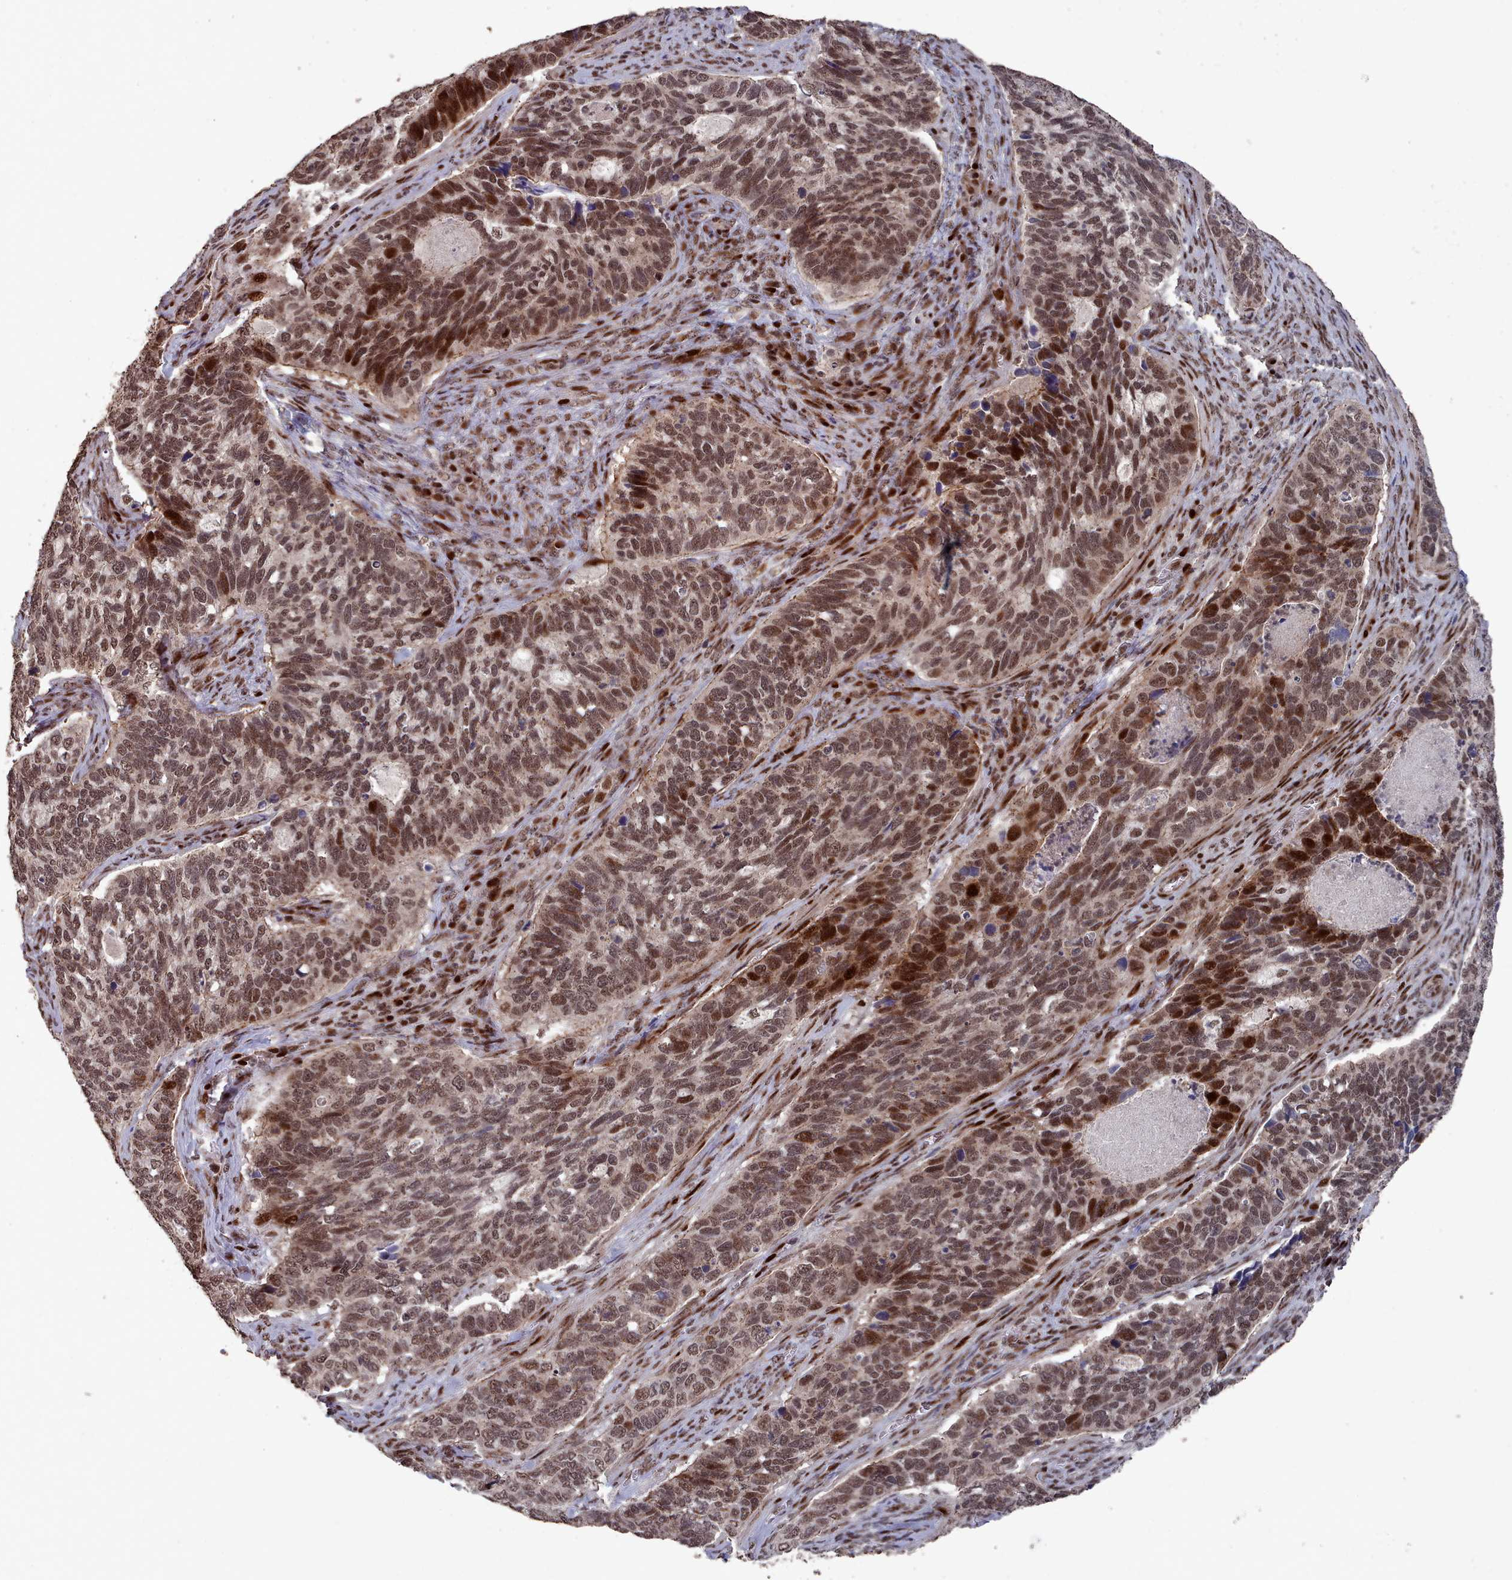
{"staining": {"intensity": "strong", "quantity": "25%-75%", "location": "nuclear"}, "tissue": "cervical cancer", "cell_type": "Tumor cells", "image_type": "cancer", "snomed": [{"axis": "morphology", "description": "Squamous cell carcinoma, NOS"}, {"axis": "topography", "description": "Cervix"}], "caption": "This micrograph shows cervical squamous cell carcinoma stained with IHC to label a protein in brown. The nuclear of tumor cells show strong positivity for the protein. Nuclei are counter-stained blue.", "gene": "PNRC2", "patient": {"sex": "female", "age": 38}}